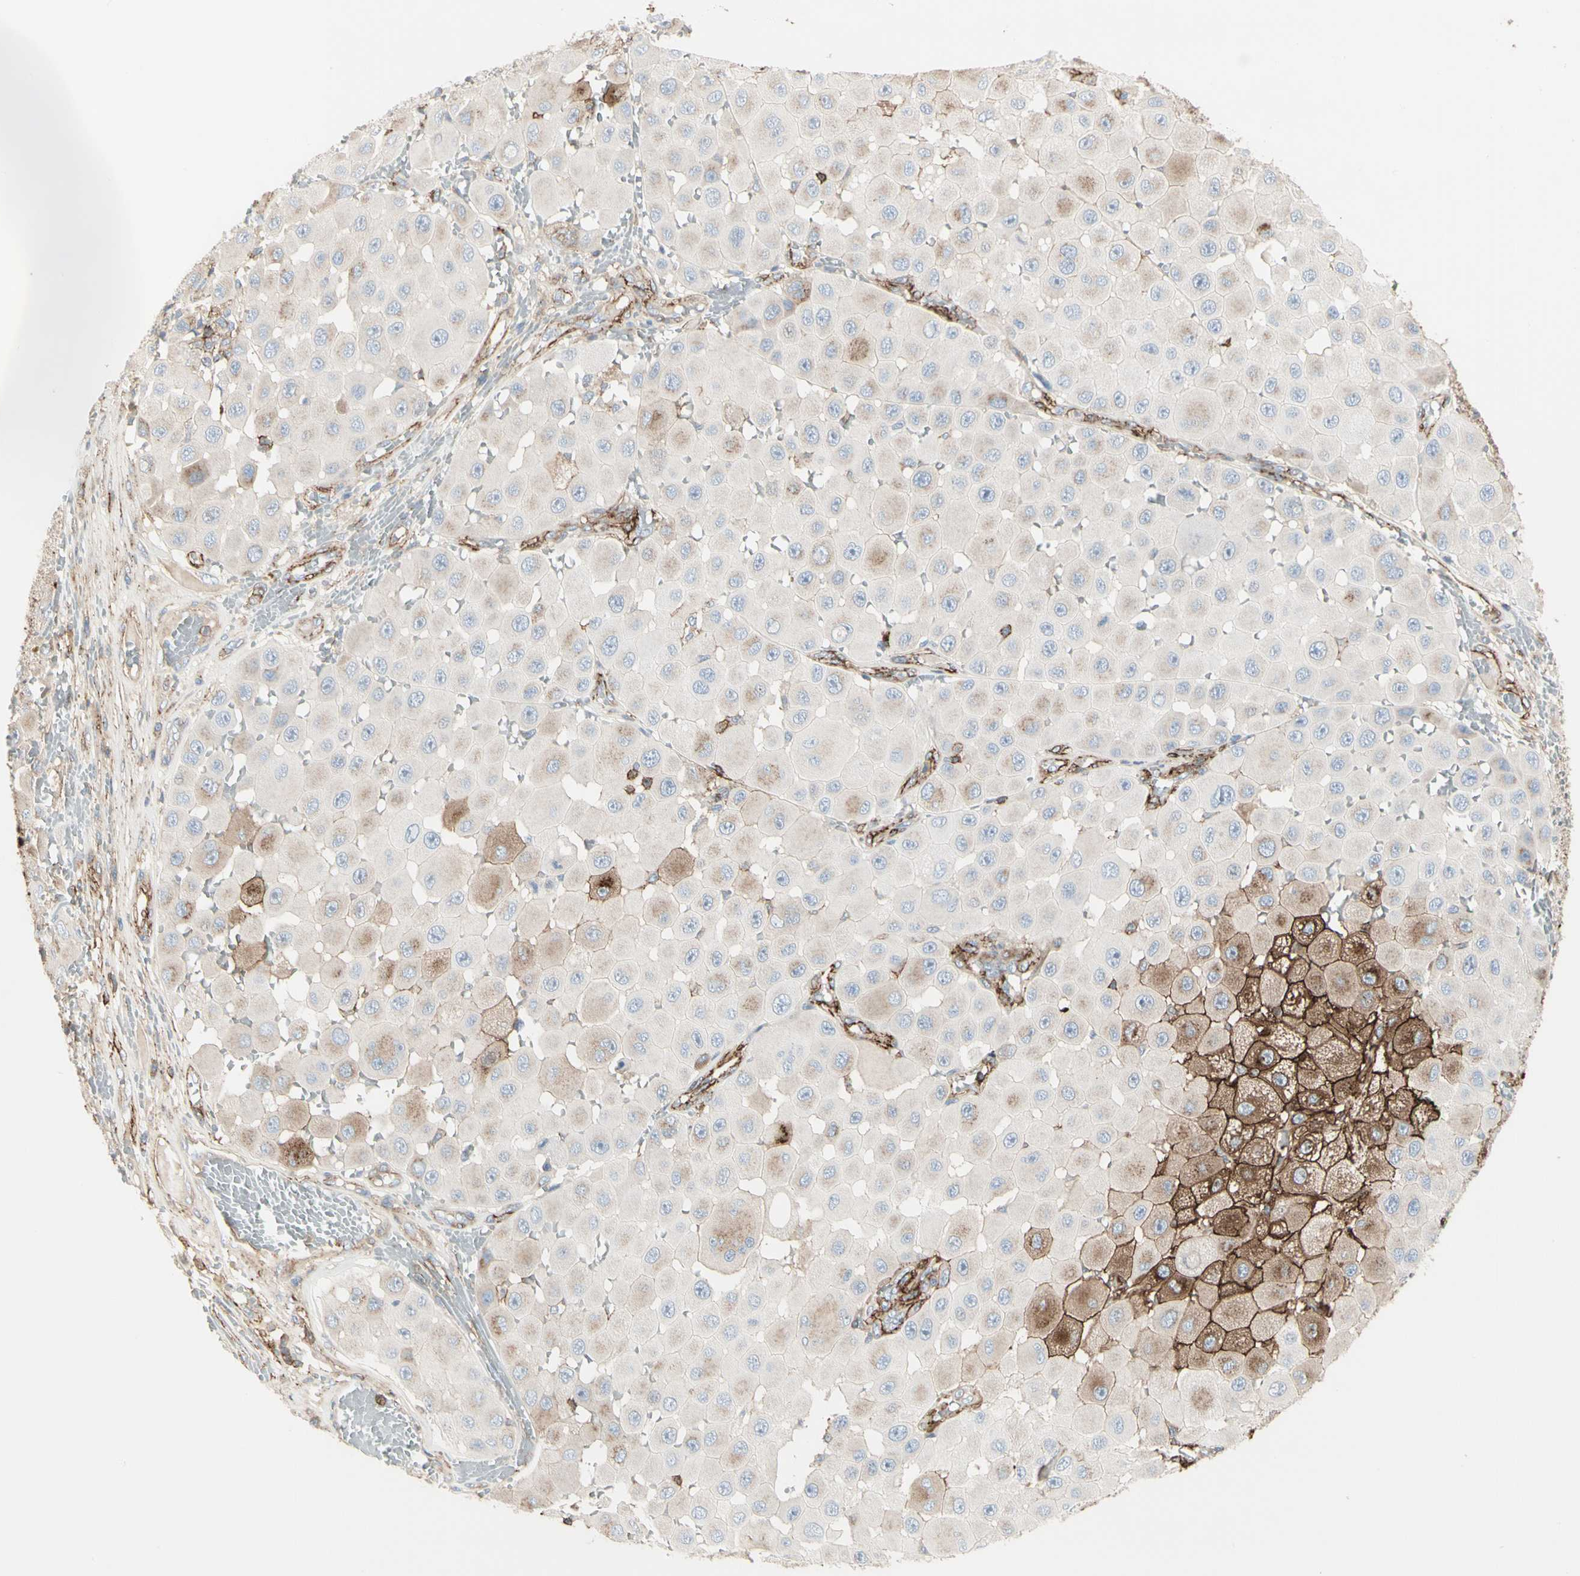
{"staining": {"intensity": "weak", "quantity": "<25%", "location": "cytoplasmic/membranous"}, "tissue": "melanoma", "cell_type": "Tumor cells", "image_type": "cancer", "snomed": [{"axis": "morphology", "description": "Malignant melanoma, NOS"}, {"axis": "topography", "description": "Skin"}], "caption": "A high-resolution histopathology image shows immunohistochemistry (IHC) staining of melanoma, which reveals no significant expression in tumor cells.", "gene": "CLEC2B", "patient": {"sex": "female", "age": 81}}